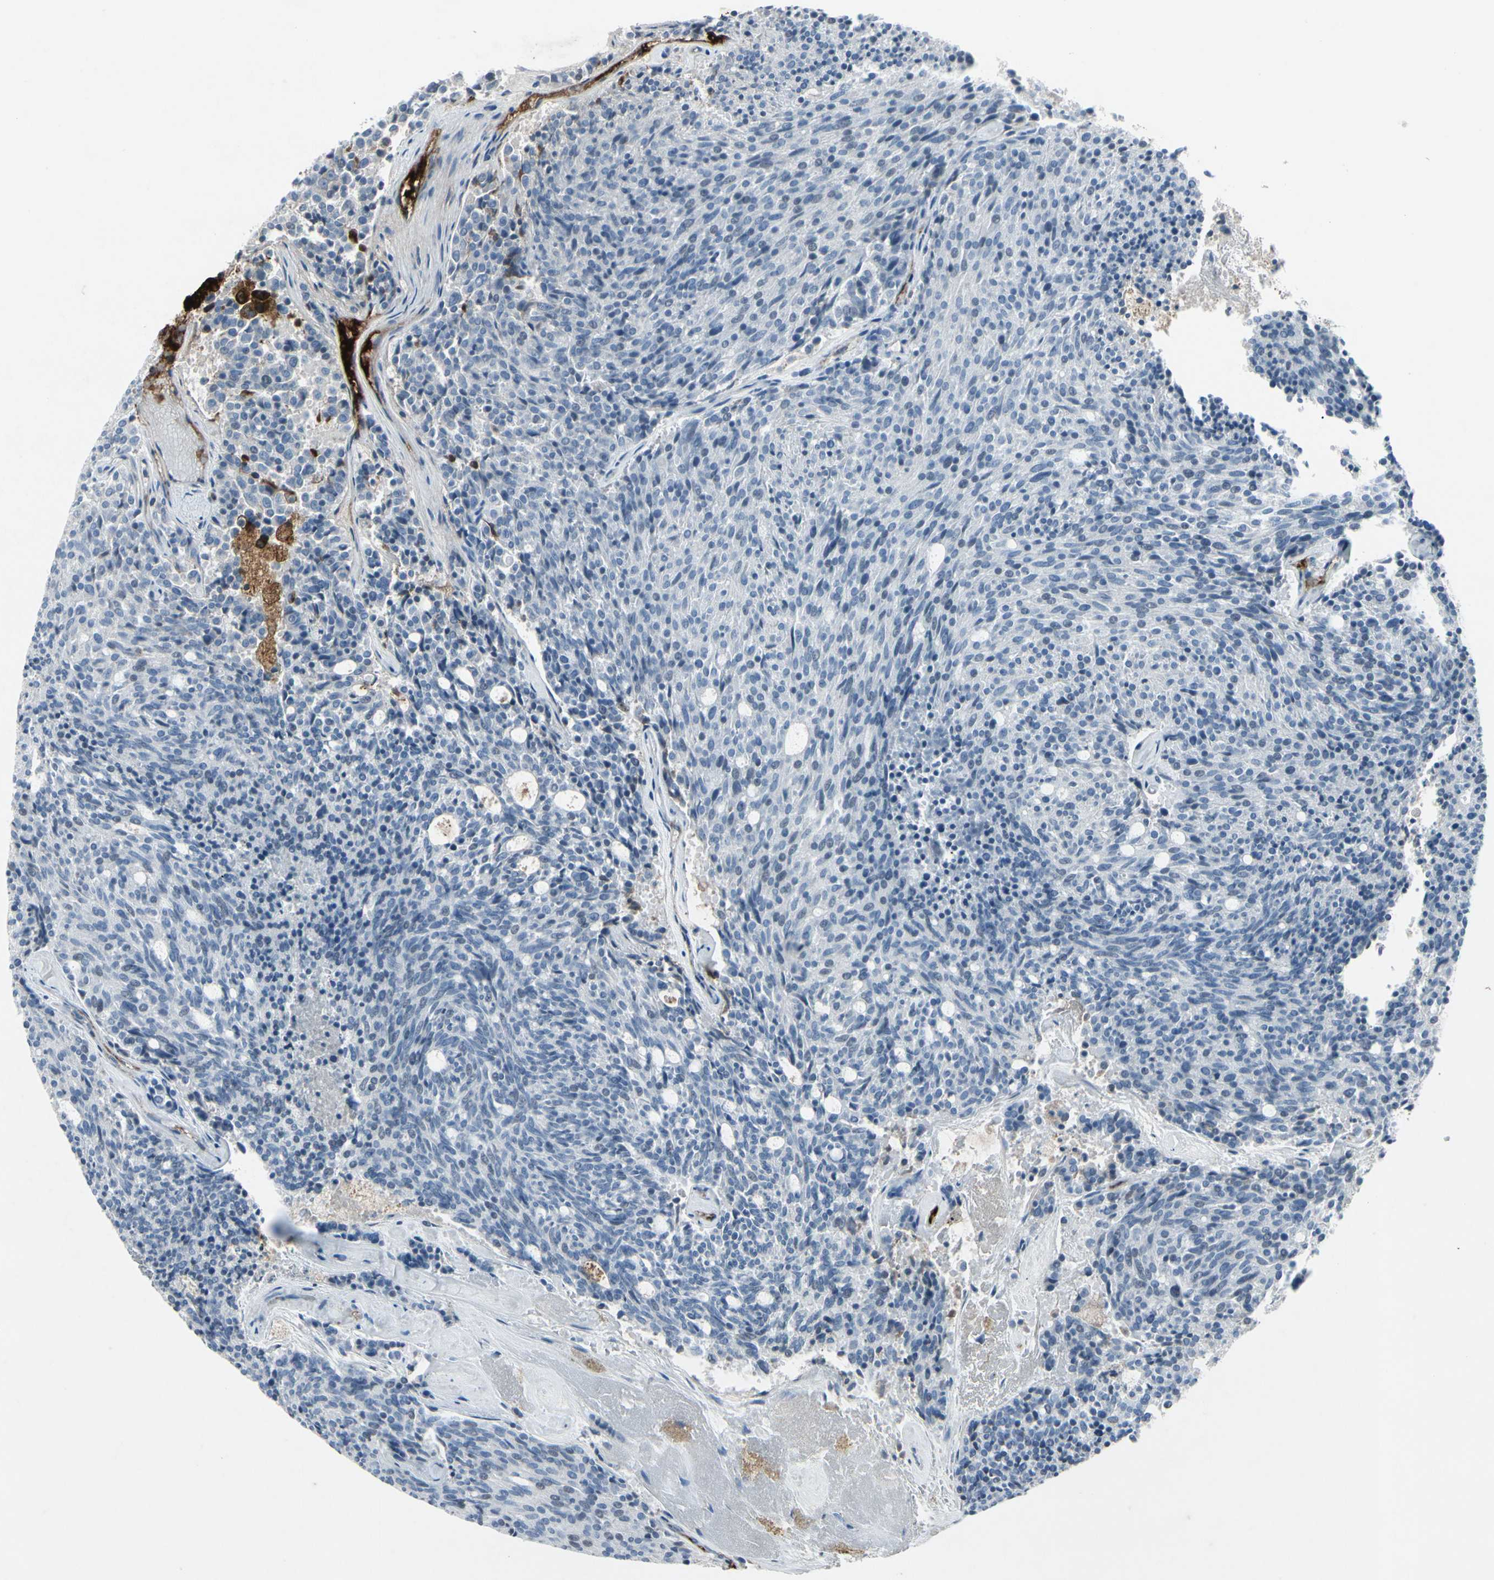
{"staining": {"intensity": "negative", "quantity": "none", "location": "none"}, "tissue": "carcinoid", "cell_type": "Tumor cells", "image_type": "cancer", "snomed": [{"axis": "morphology", "description": "Carcinoid, malignant, NOS"}, {"axis": "topography", "description": "Pancreas"}], "caption": "Photomicrograph shows no significant protein positivity in tumor cells of carcinoid (malignant).", "gene": "IGHM", "patient": {"sex": "female", "age": 54}}